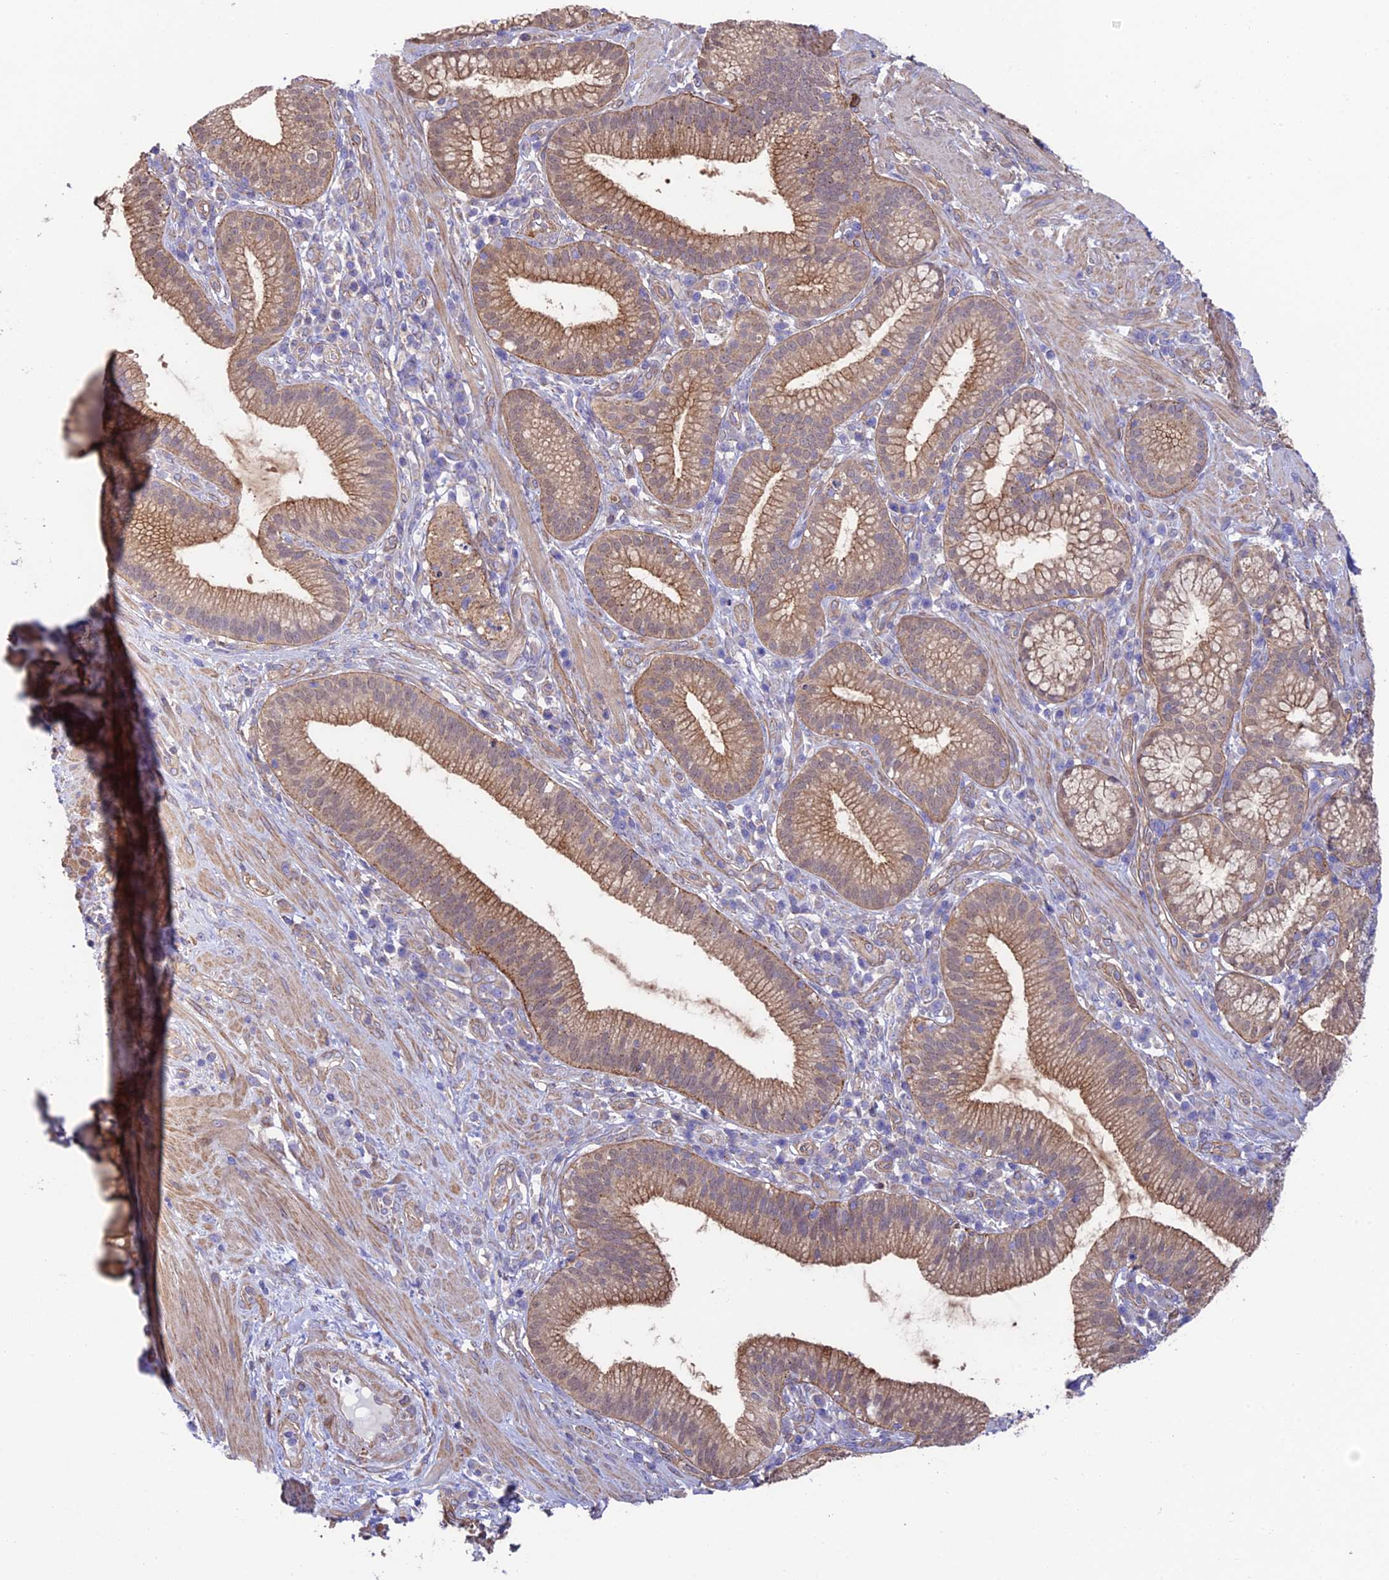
{"staining": {"intensity": "moderate", "quantity": ">75%", "location": "cytoplasmic/membranous"}, "tissue": "pancreatic cancer", "cell_type": "Tumor cells", "image_type": "cancer", "snomed": [{"axis": "morphology", "description": "Adenocarcinoma, NOS"}, {"axis": "topography", "description": "Pancreas"}], "caption": "High-magnification brightfield microscopy of pancreatic adenocarcinoma stained with DAB (brown) and counterstained with hematoxylin (blue). tumor cells exhibit moderate cytoplasmic/membranous staining is identified in approximately>75% of cells. The protein of interest is shown in brown color, while the nuclei are stained blue.", "gene": "QRFP", "patient": {"sex": "male", "age": 72}}